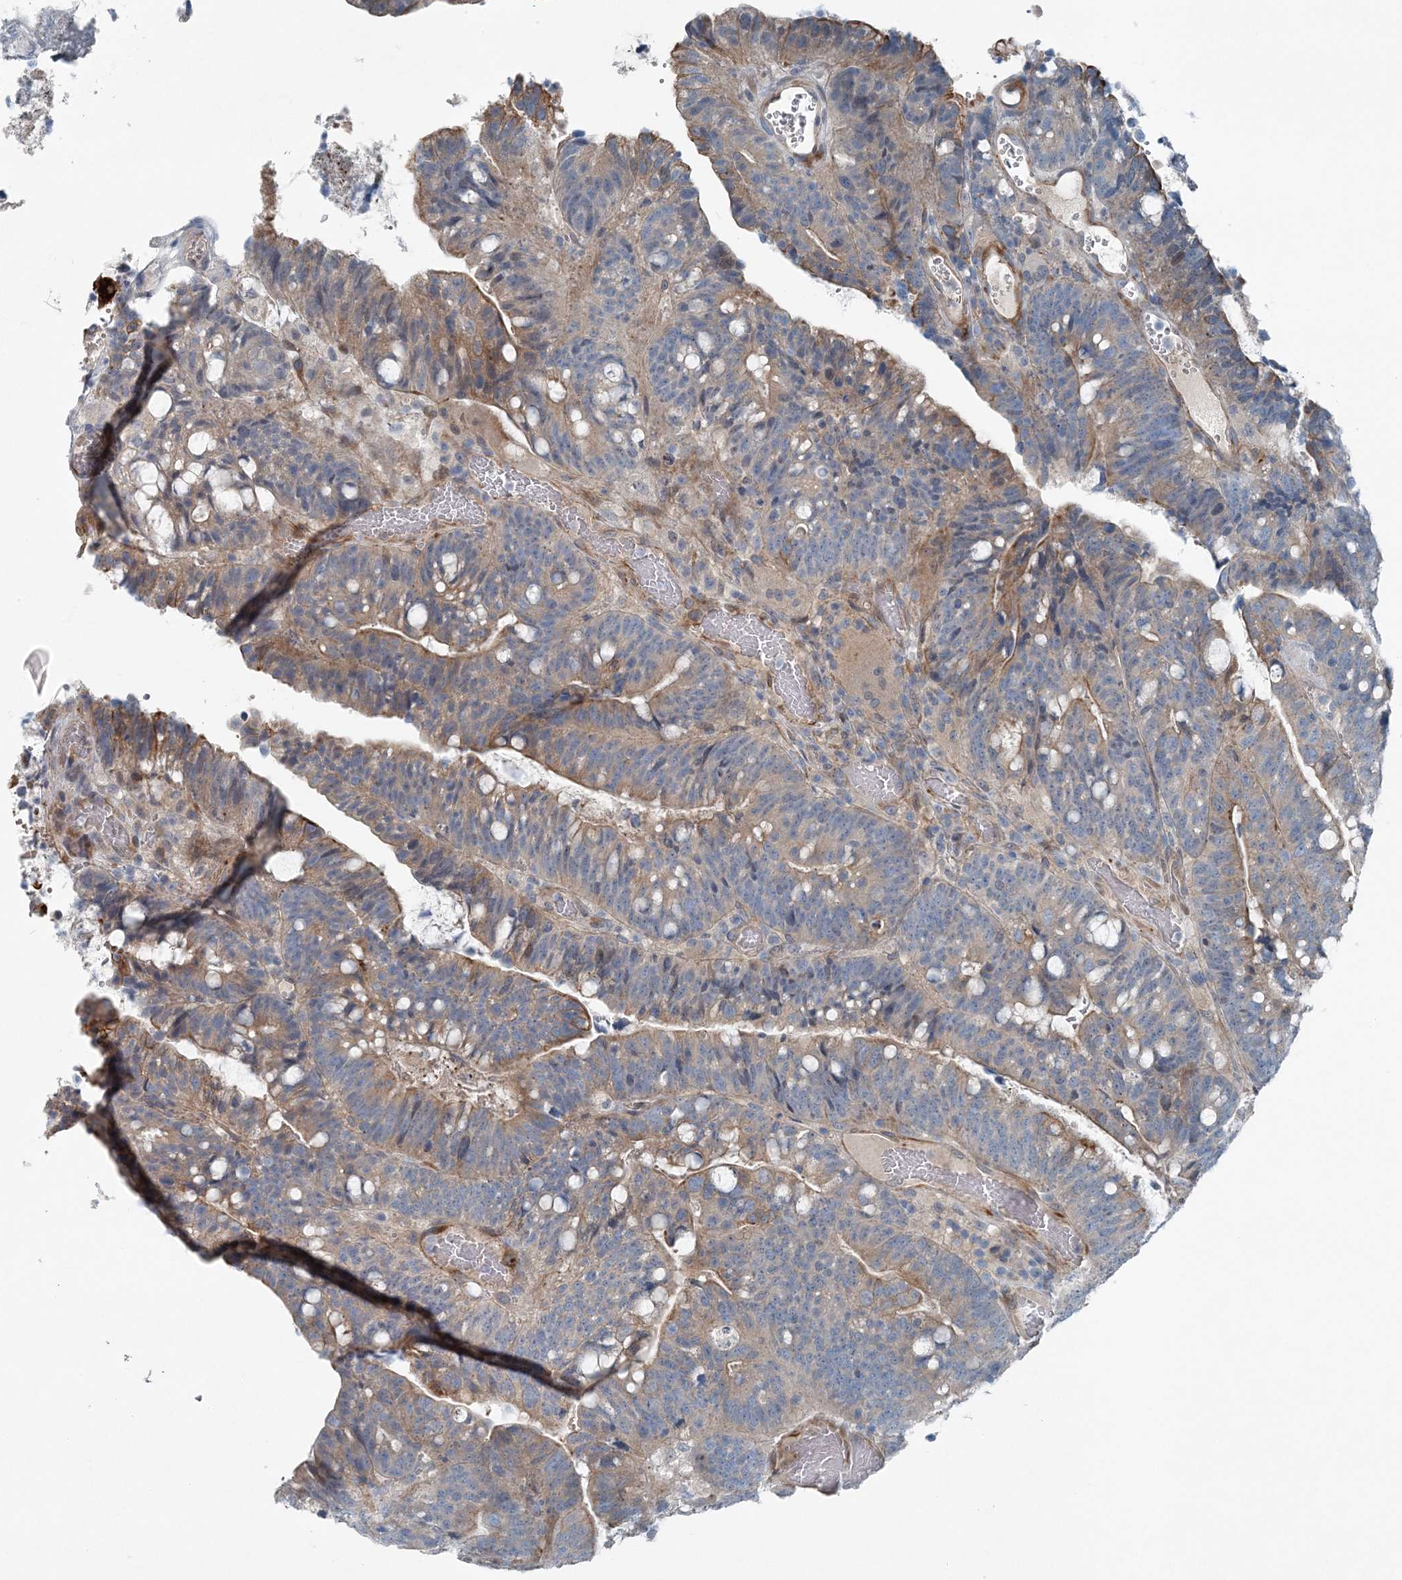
{"staining": {"intensity": "moderate", "quantity": "<25%", "location": "cytoplasmic/membranous"}, "tissue": "colorectal cancer", "cell_type": "Tumor cells", "image_type": "cancer", "snomed": [{"axis": "morphology", "description": "Adenocarcinoma, NOS"}, {"axis": "topography", "description": "Colon"}], "caption": "Immunohistochemical staining of colorectal adenocarcinoma displays low levels of moderate cytoplasmic/membranous staining in approximately <25% of tumor cells. The protein of interest is shown in brown color, while the nuclei are stained blue.", "gene": "KIAA1586", "patient": {"sex": "female", "age": 66}}